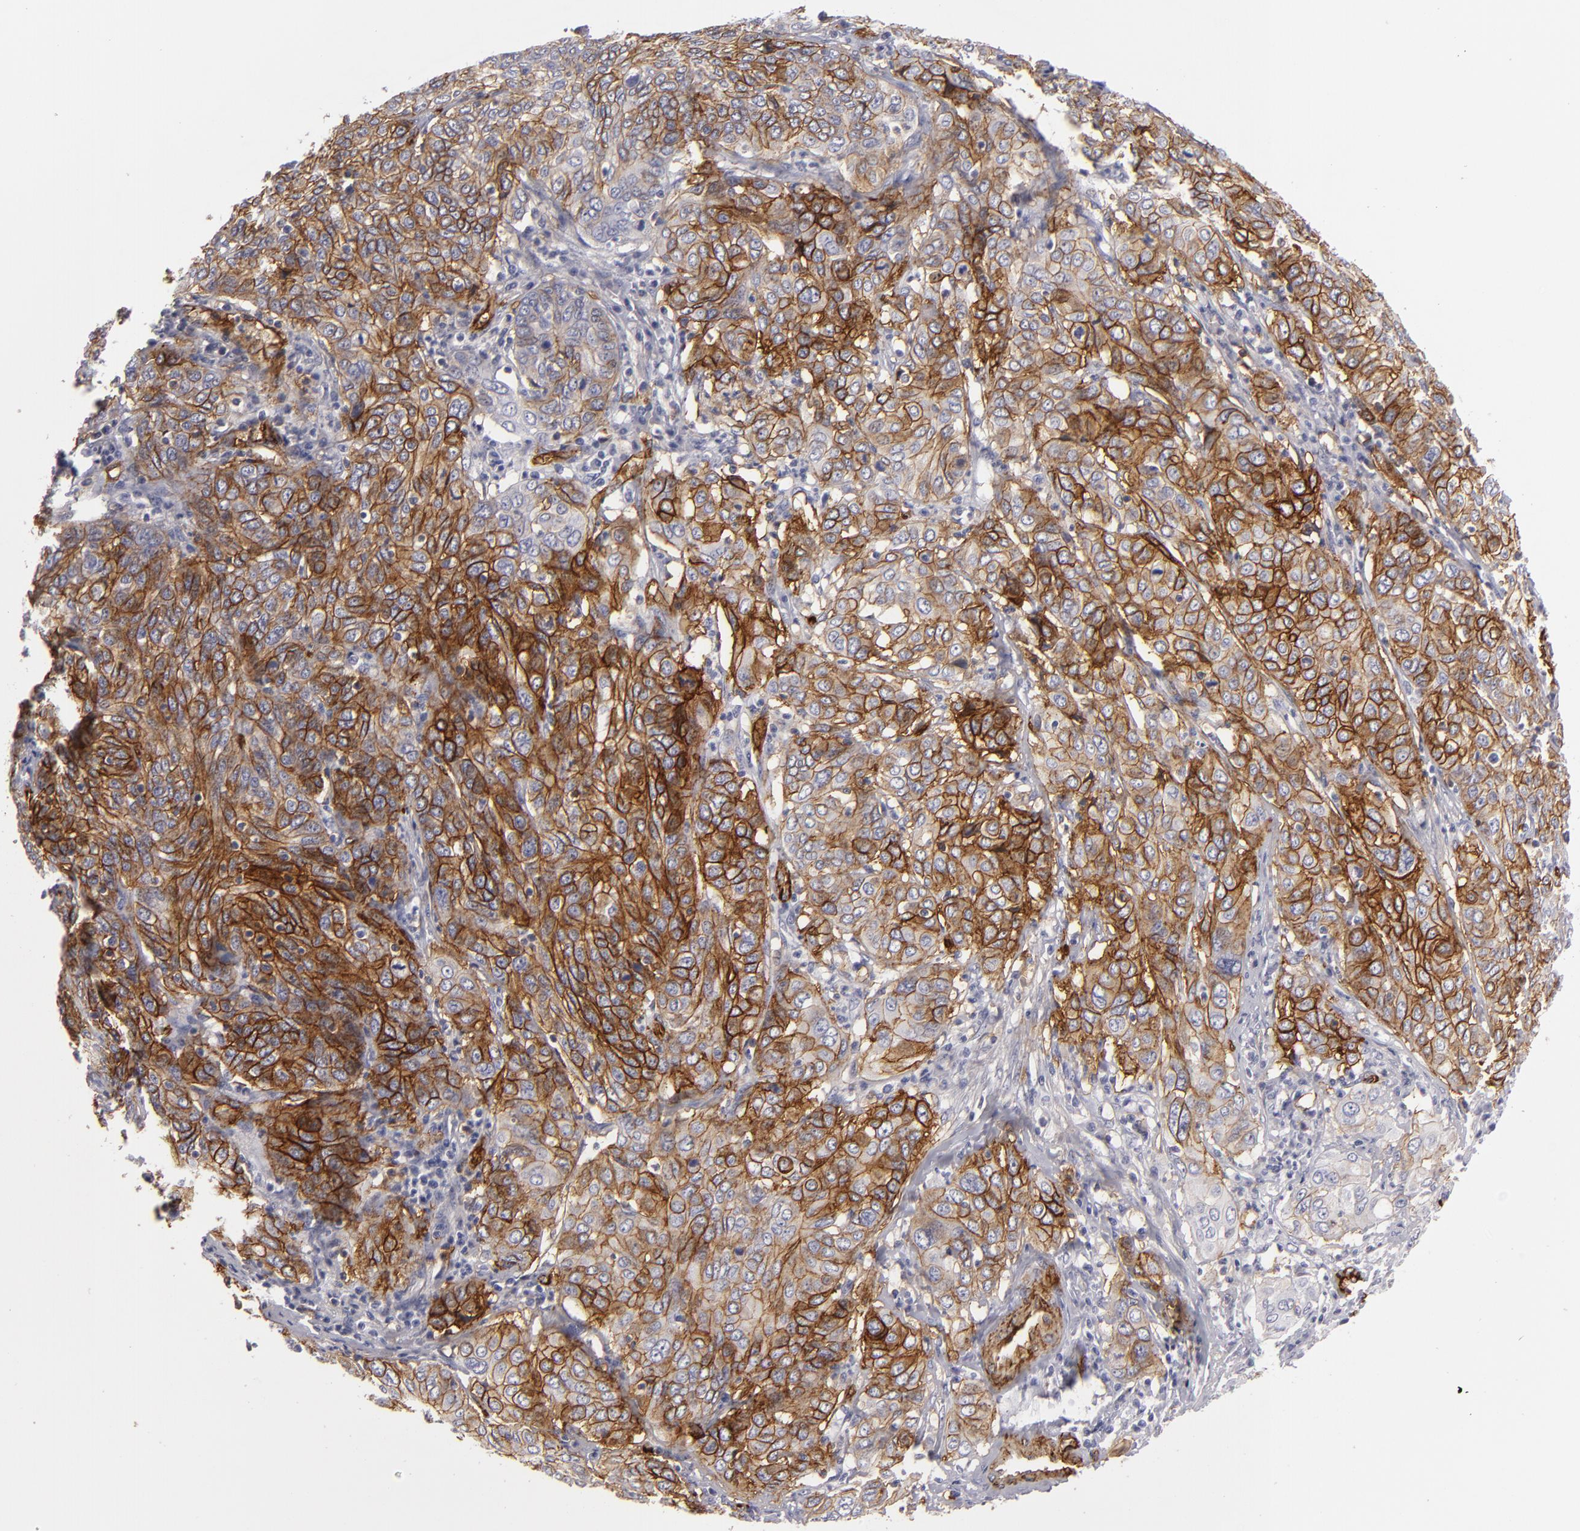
{"staining": {"intensity": "moderate", "quantity": ">75%", "location": "cytoplasmic/membranous"}, "tissue": "cervical cancer", "cell_type": "Tumor cells", "image_type": "cancer", "snomed": [{"axis": "morphology", "description": "Squamous cell carcinoma, NOS"}, {"axis": "topography", "description": "Cervix"}], "caption": "There is medium levels of moderate cytoplasmic/membranous staining in tumor cells of cervical cancer (squamous cell carcinoma), as demonstrated by immunohistochemical staining (brown color).", "gene": "MCAM", "patient": {"sex": "female", "age": 38}}